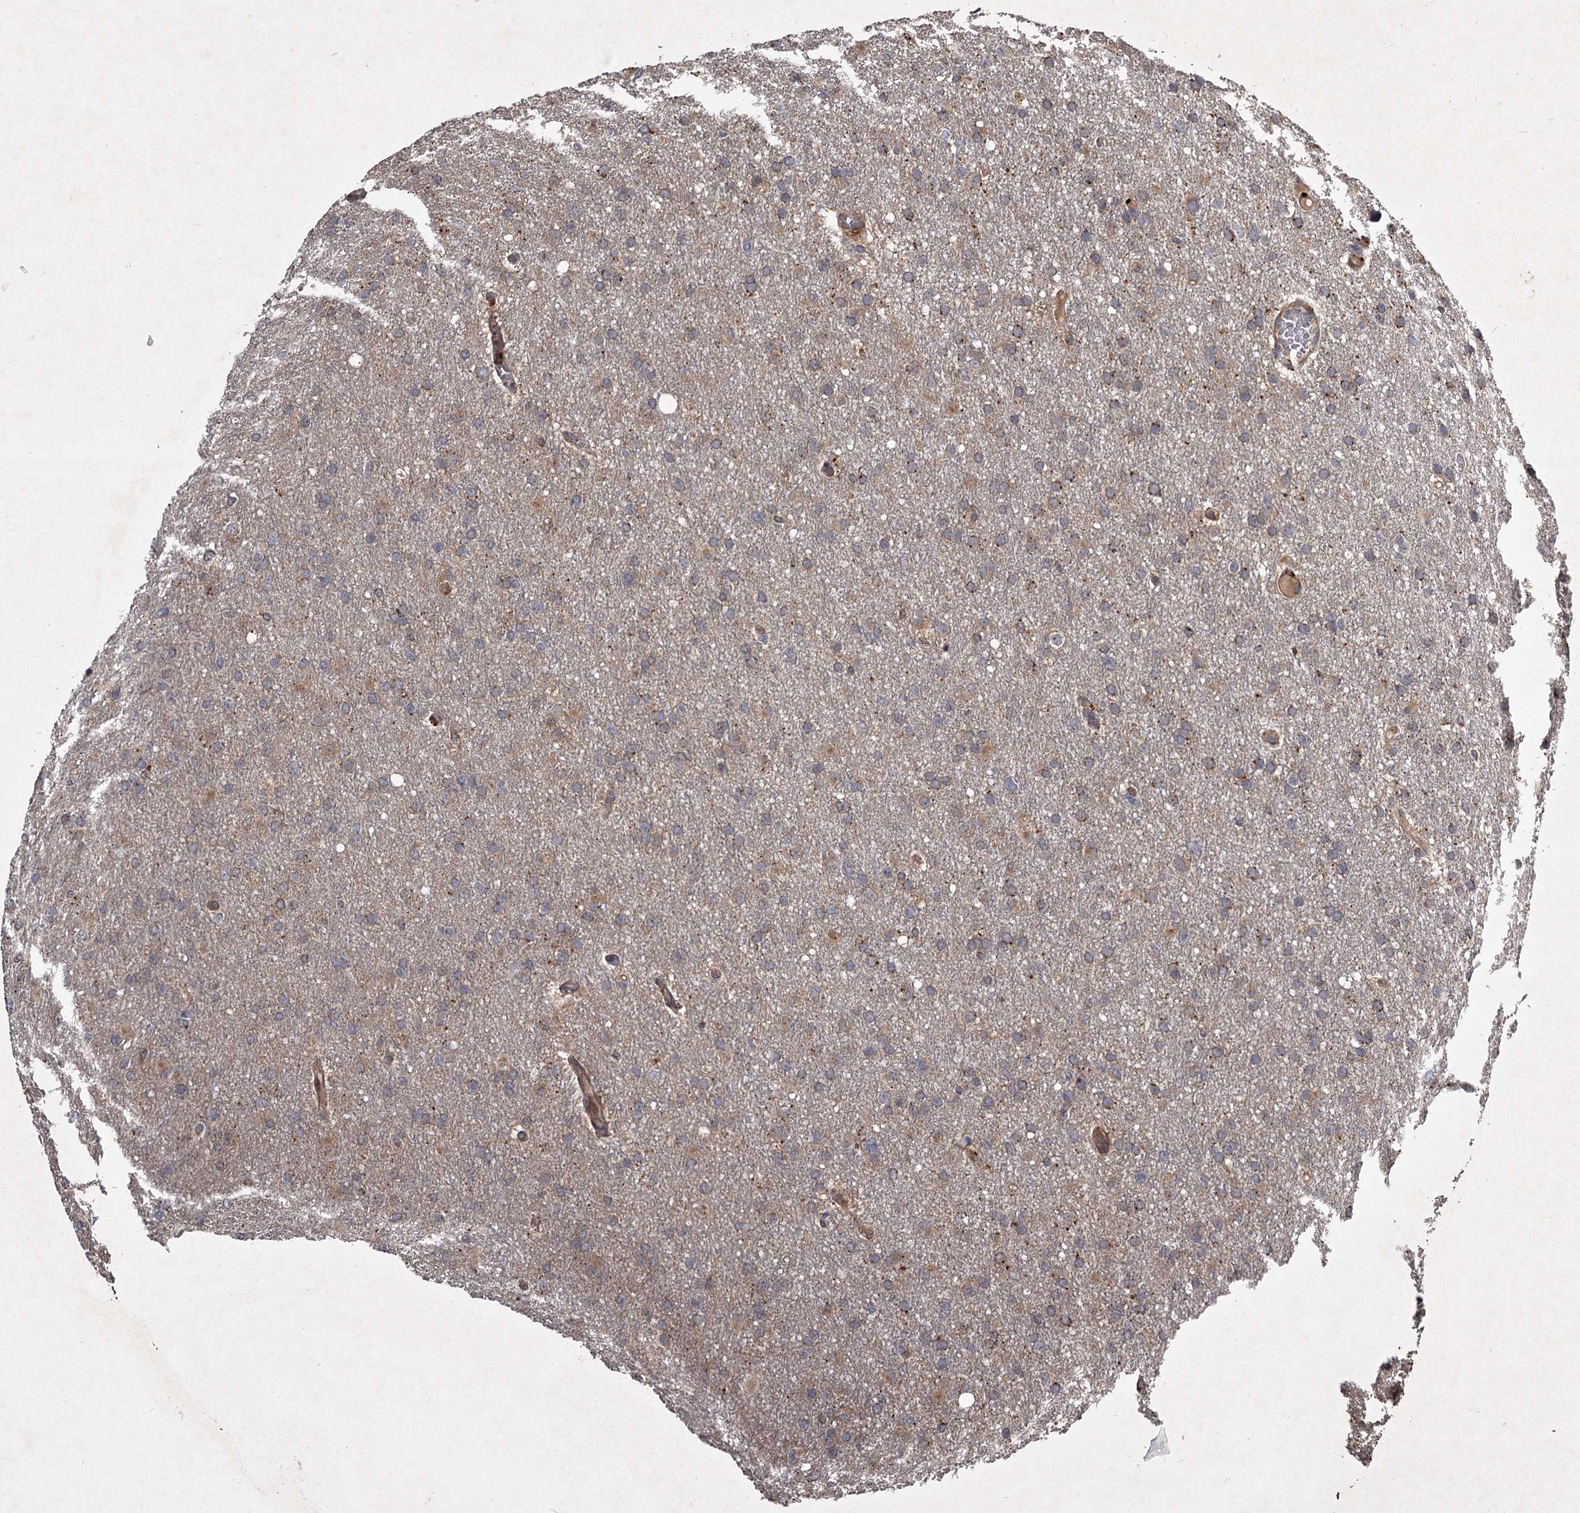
{"staining": {"intensity": "weak", "quantity": "<25%", "location": "cytoplasmic/membranous"}, "tissue": "glioma", "cell_type": "Tumor cells", "image_type": "cancer", "snomed": [{"axis": "morphology", "description": "Glioma, malignant, High grade"}, {"axis": "topography", "description": "Cerebral cortex"}], "caption": "This is an immunohistochemistry histopathology image of malignant glioma (high-grade). There is no positivity in tumor cells.", "gene": "UNC93B1", "patient": {"sex": "female", "age": 36}}